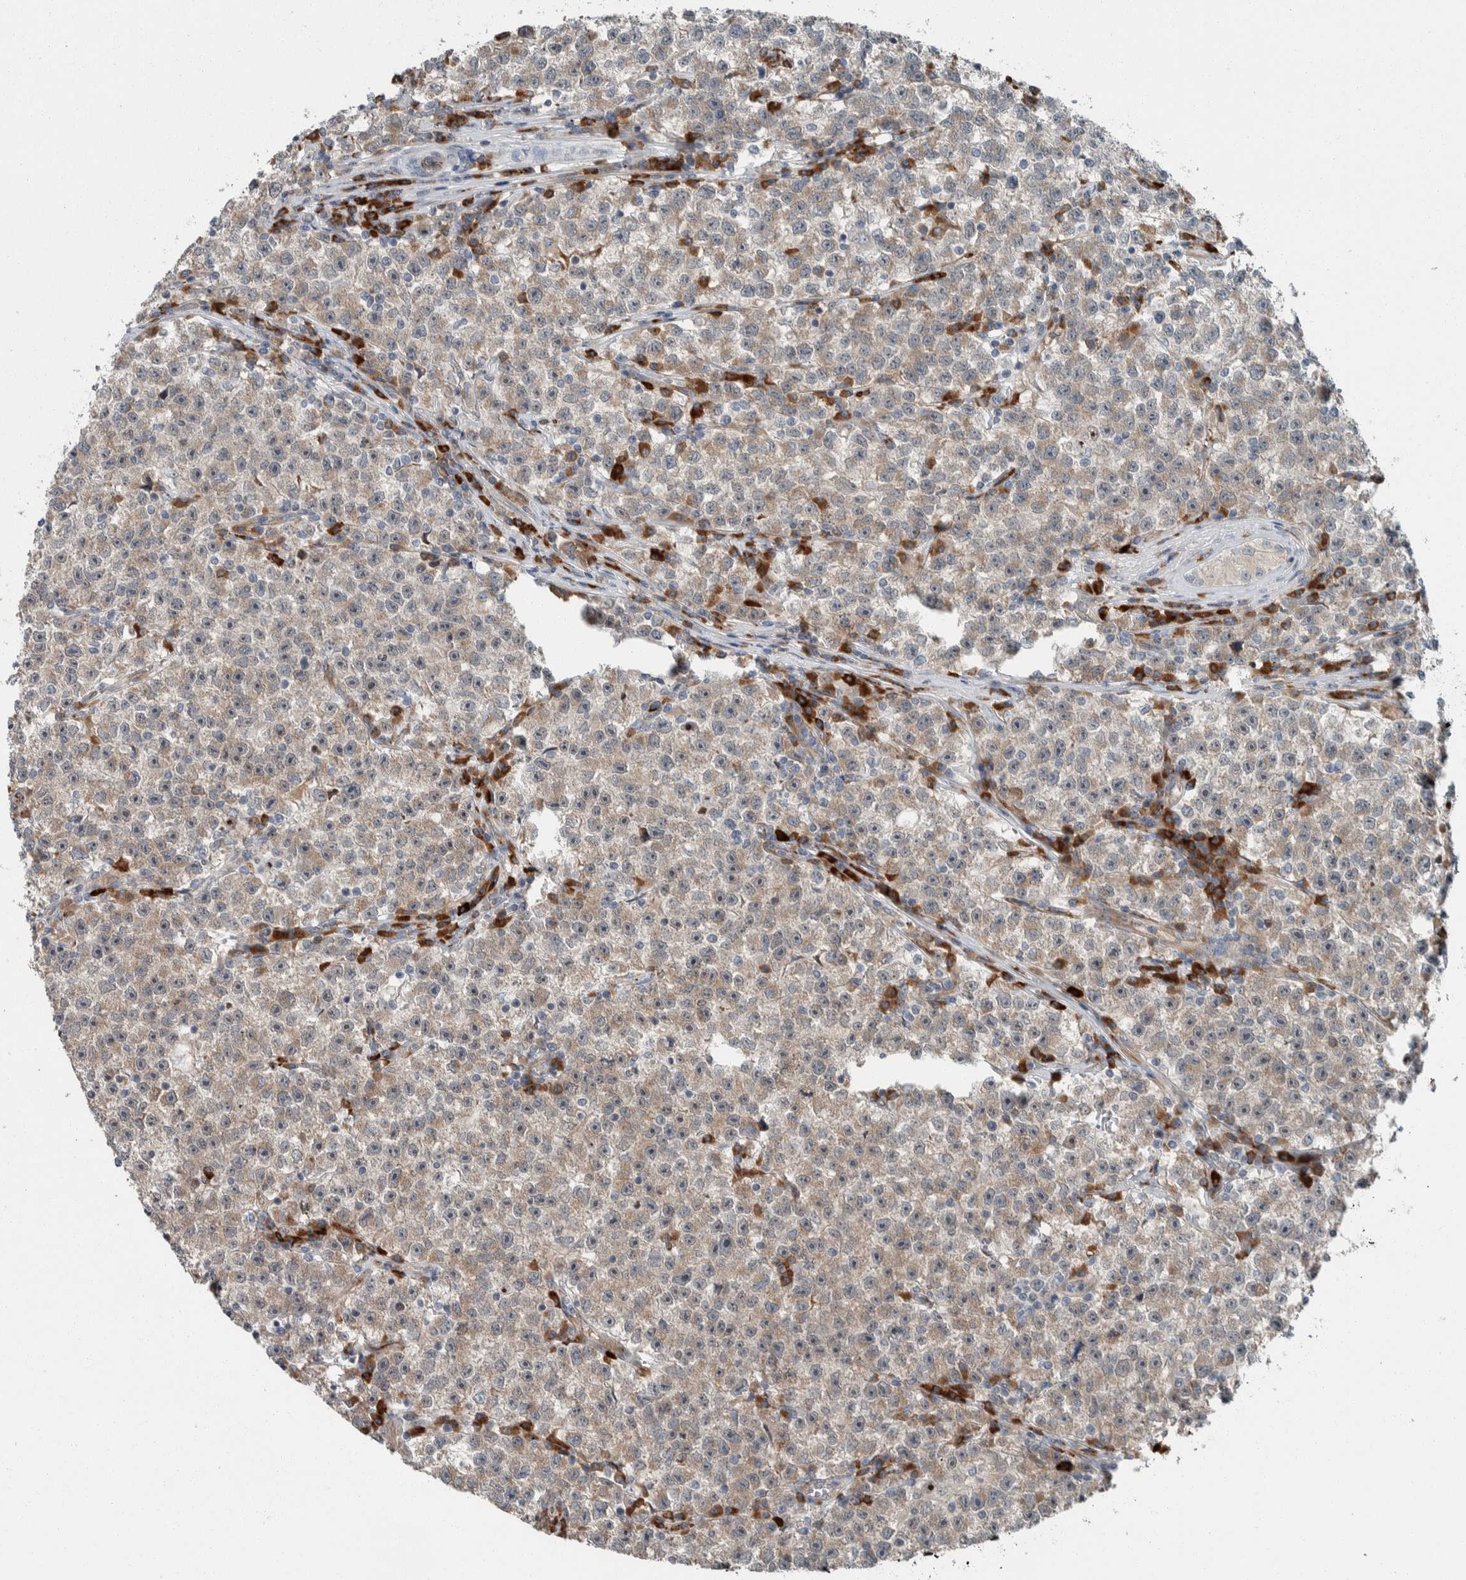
{"staining": {"intensity": "negative", "quantity": "none", "location": "none"}, "tissue": "testis cancer", "cell_type": "Tumor cells", "image_type": "cancer", "snomed": [{"axis": "morphology", "description": "Seminoma, NOS"}, {"axis": "topography", "description": "Testis"}], "caption": "Tumor cells are negative for protein expression in human seminoma (testis). The staining is performed using DAB (3,3'-diaminobenzidine) brown chromogen with nuclei counter-stained in using hematoxylin.", "gene": "USP25", "patient": {"sex": "male", "age": 22}}